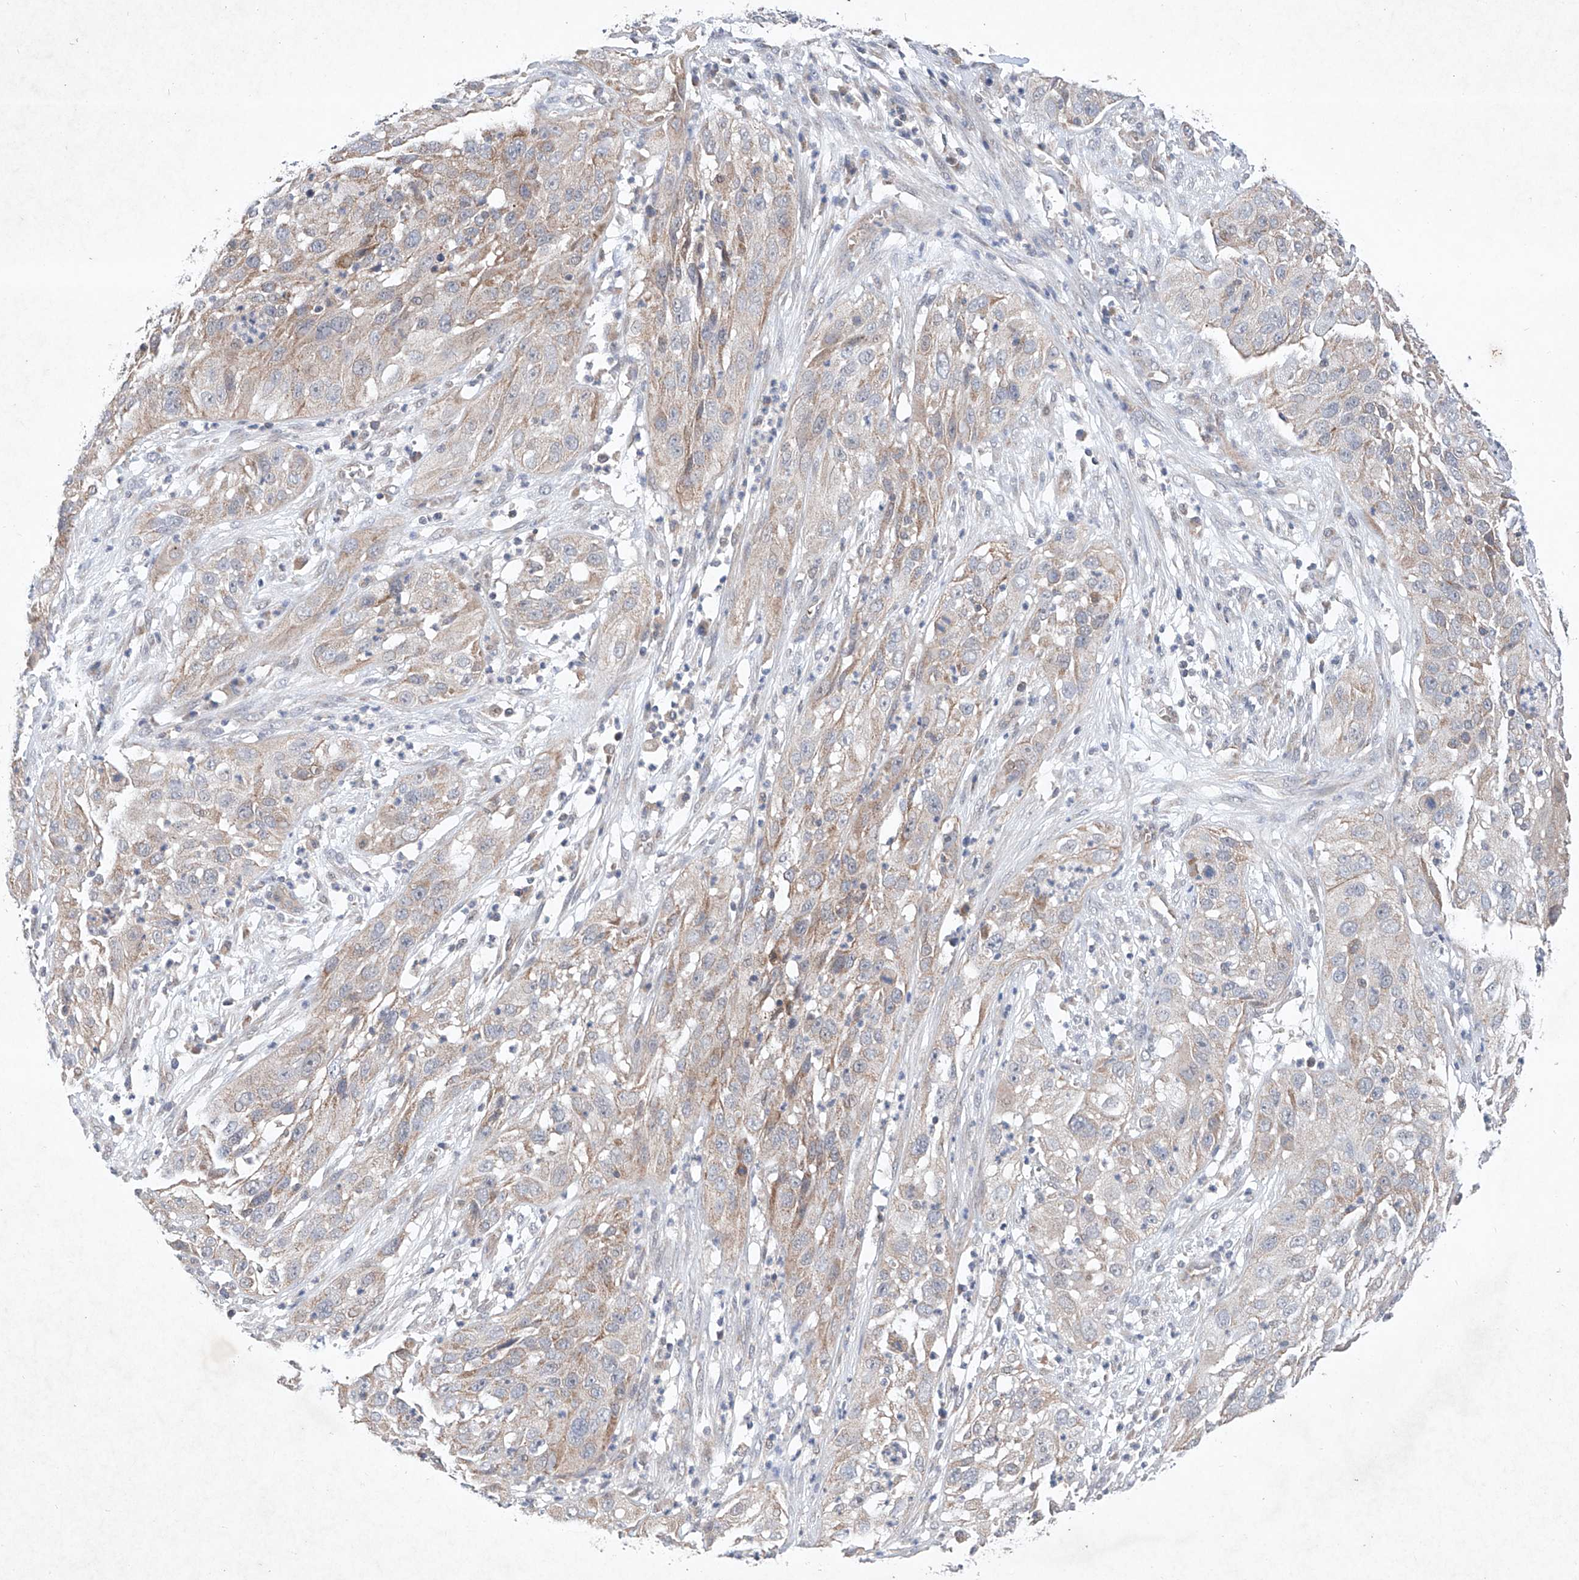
{"staining": {"intensity": "weak", "quantity": "25%-75%", "location": "cytoplasmic/membranous"}, "tissue": "cervical cancer", "cell_type": "Tumor cells", "image_type": "cancer", "snomed": [{"axis": "morphology", "description": "Squamous cell carcinoma, NOS"}, {"axis": "topography", "description": "Cervix"}], "caption": "A brown stain shows weak cytoplasmic/membranous positivity of a protein in human squamous cell carcinoma (cervical) tumor cells.", "gene": "FASTK", "patient": {"sex": "female", "age": 32}}